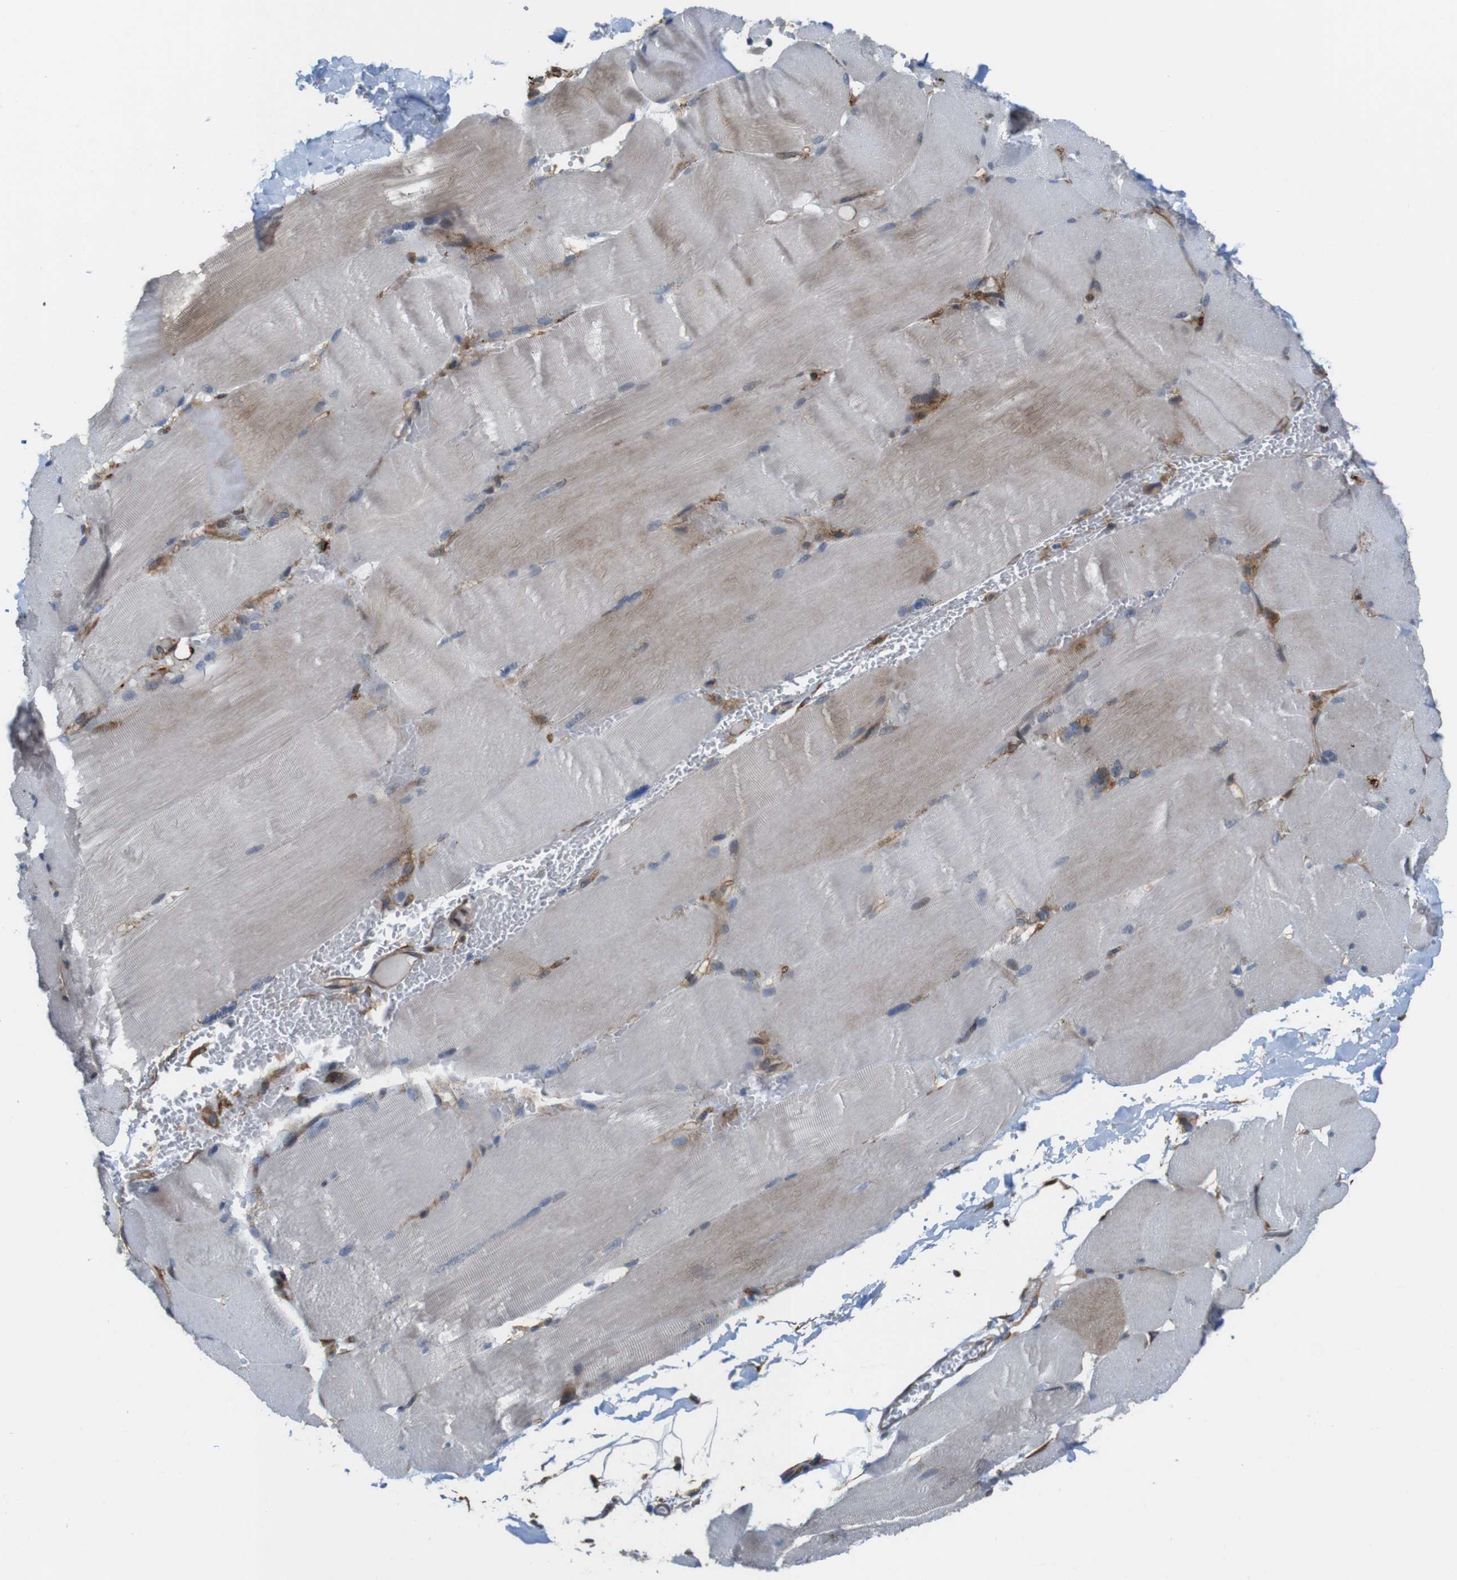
{"staining": {"intensity": "moderate", "quantity": "<25%", "location": "cytoplasmic/membranous"}, "tissue": "skeletal muscle", "cell_type": "Myocytes", "image_type": "normal", "snomed": [{"axis": "morphology", "description": "Normal tissue, NOS"}, {"axis": "topography", "description": "Skin"}, {"axis": "topography", "description": "Skeletal muscle"}], "caption": "IHC staining of unremarkable skeletal muscle, which exhibits low levels of moderate cytoplasmic/membranous staining in about <25% of myocytes indicating moderate cytoplasmic/membranous protein expression. The staining was performed using DAB (3,3'-diaminobenzidine) (brown) for protein detection and nuclei were counterstained in hematoxylin (blue).", "gene": "PCOLCE2", "patient": {"sex": "male", "age": 83}}